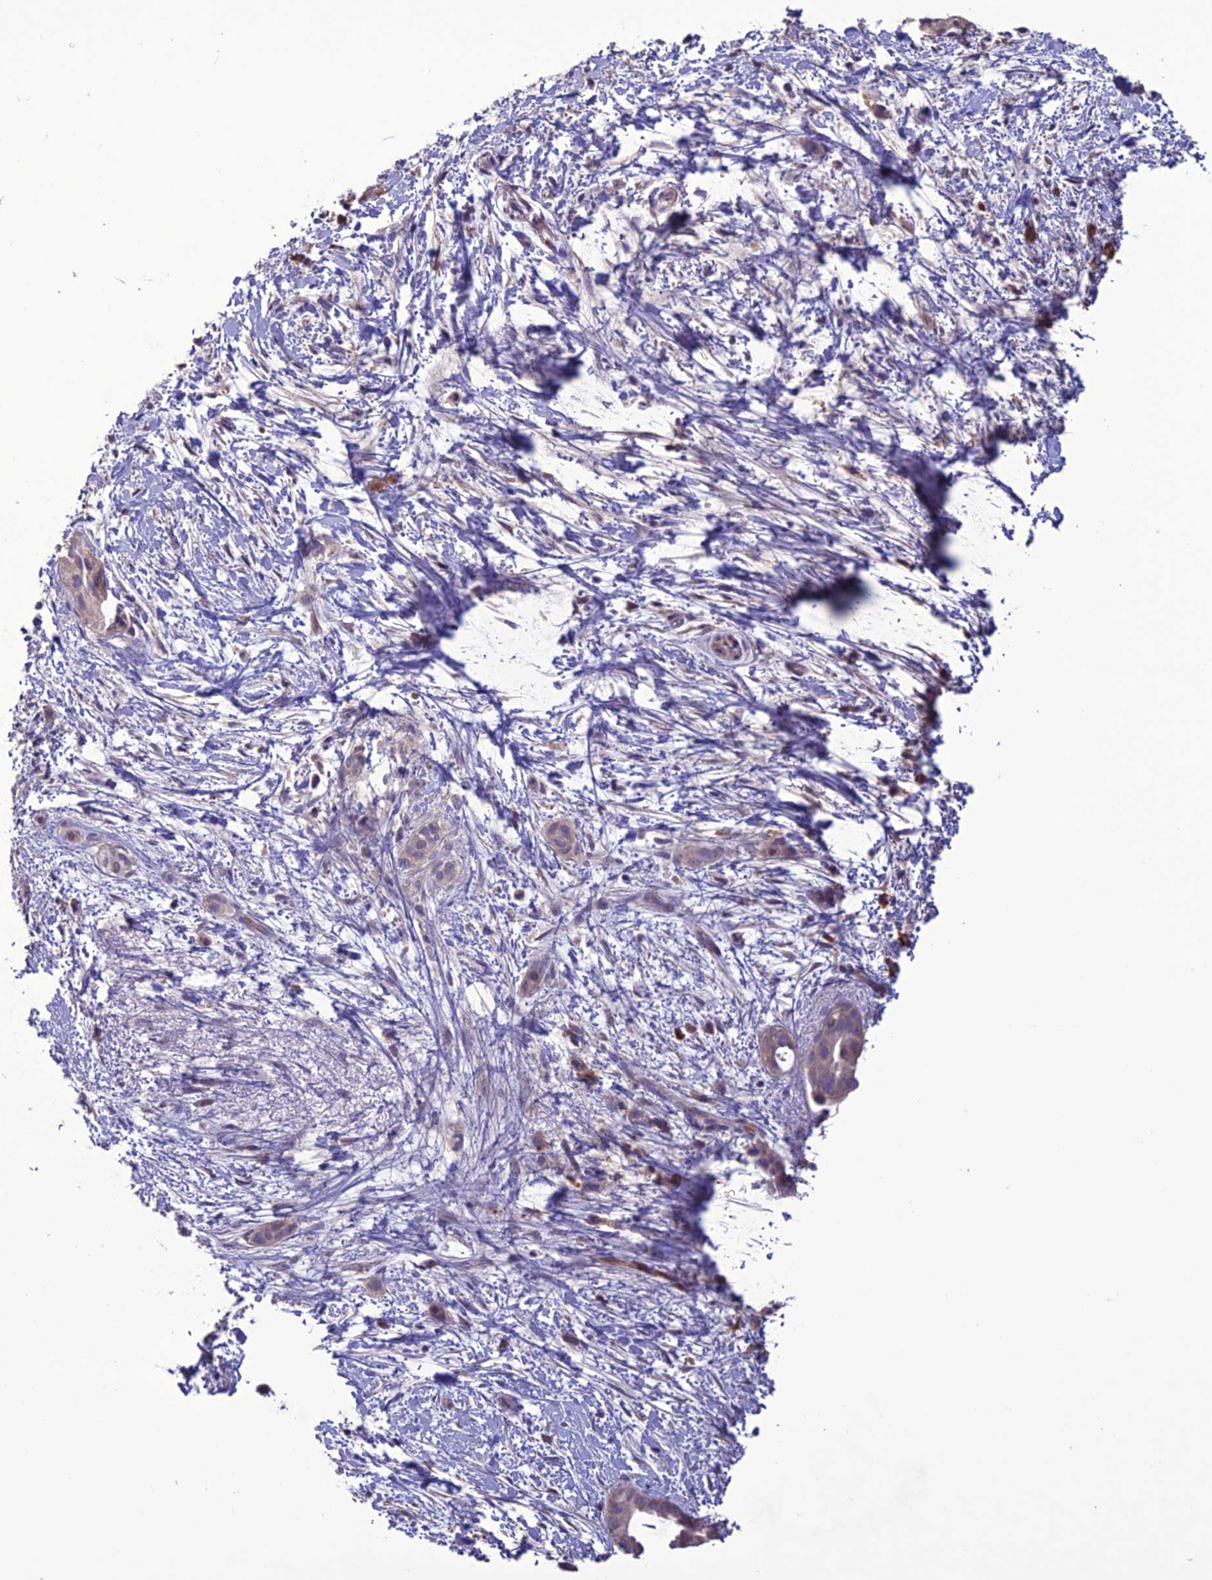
{"staining": {"intensity": "weak", "quantity": "25%-75%", "location": "cytoplasmic/membranous"}, "tissue": "pancreatic cancer", "cell_type": "Tumor cells", "image_type": "cancer", "snomed": [{"axis": "morphology", "description": "Normal tissue, NOS"}, {"axis": "morphology", "description": "Adenocarcinoma, NOS"}, {"axis": "topography", "description": "Pancreas"}, {"axis": "topography", "description": "Peripheral nerve tissue"}], "caption": "IHC histopathology image of human adenocarcinoma (pancreatic) stained for a protein (brown), which displays low levels of weak cytoplasmic/membranous positivity in about 25%-75% of tumor cells.", "gene": "C2orf76", "patient": {"sex": "female", "age": 63}}